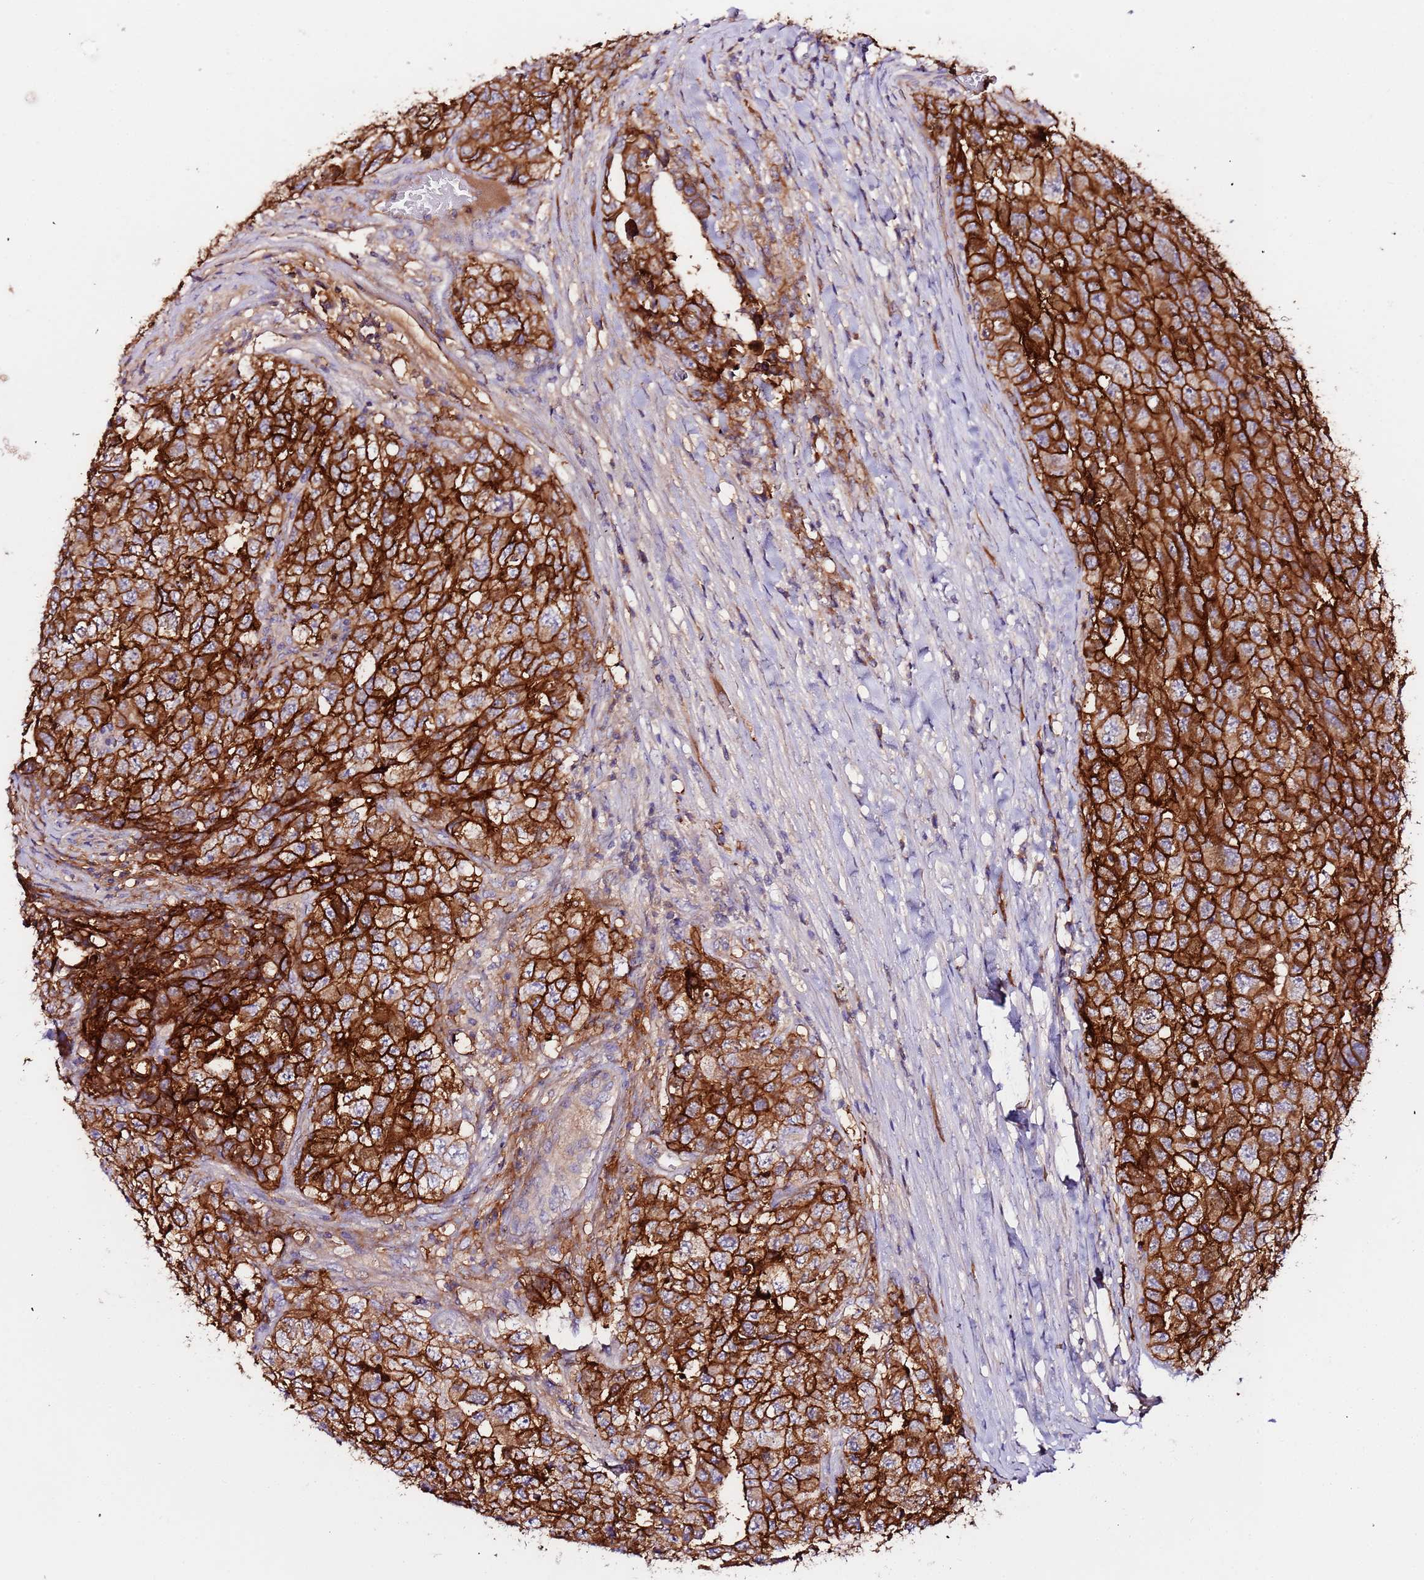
{"staining": {"intensity": "strong", "quantity": ">75%", "location": "cytoplasmic/membranous"}, "tissue": "testis cancer", "cell_type": "Tumor cells", "image_type": "cancer", "snomed": [{"axis": "morphology", "description": "Carcinoma, Embryonal, NOS"}, {"axis": "topography", "description": "Testis"}], "caption": "Immunohistochemistry (IHC) (DAB (3,3'-diaminobenzidine)) staining of human testis cancer reveals strong cytoplasmic/membranous protein positivity in about >75% of tumor cells. Ihc stains the protein of interest in brown and the nuclei are stained blue.", "gene": "FLVCR1", "patient": {"sex": "male", "age": 31}}